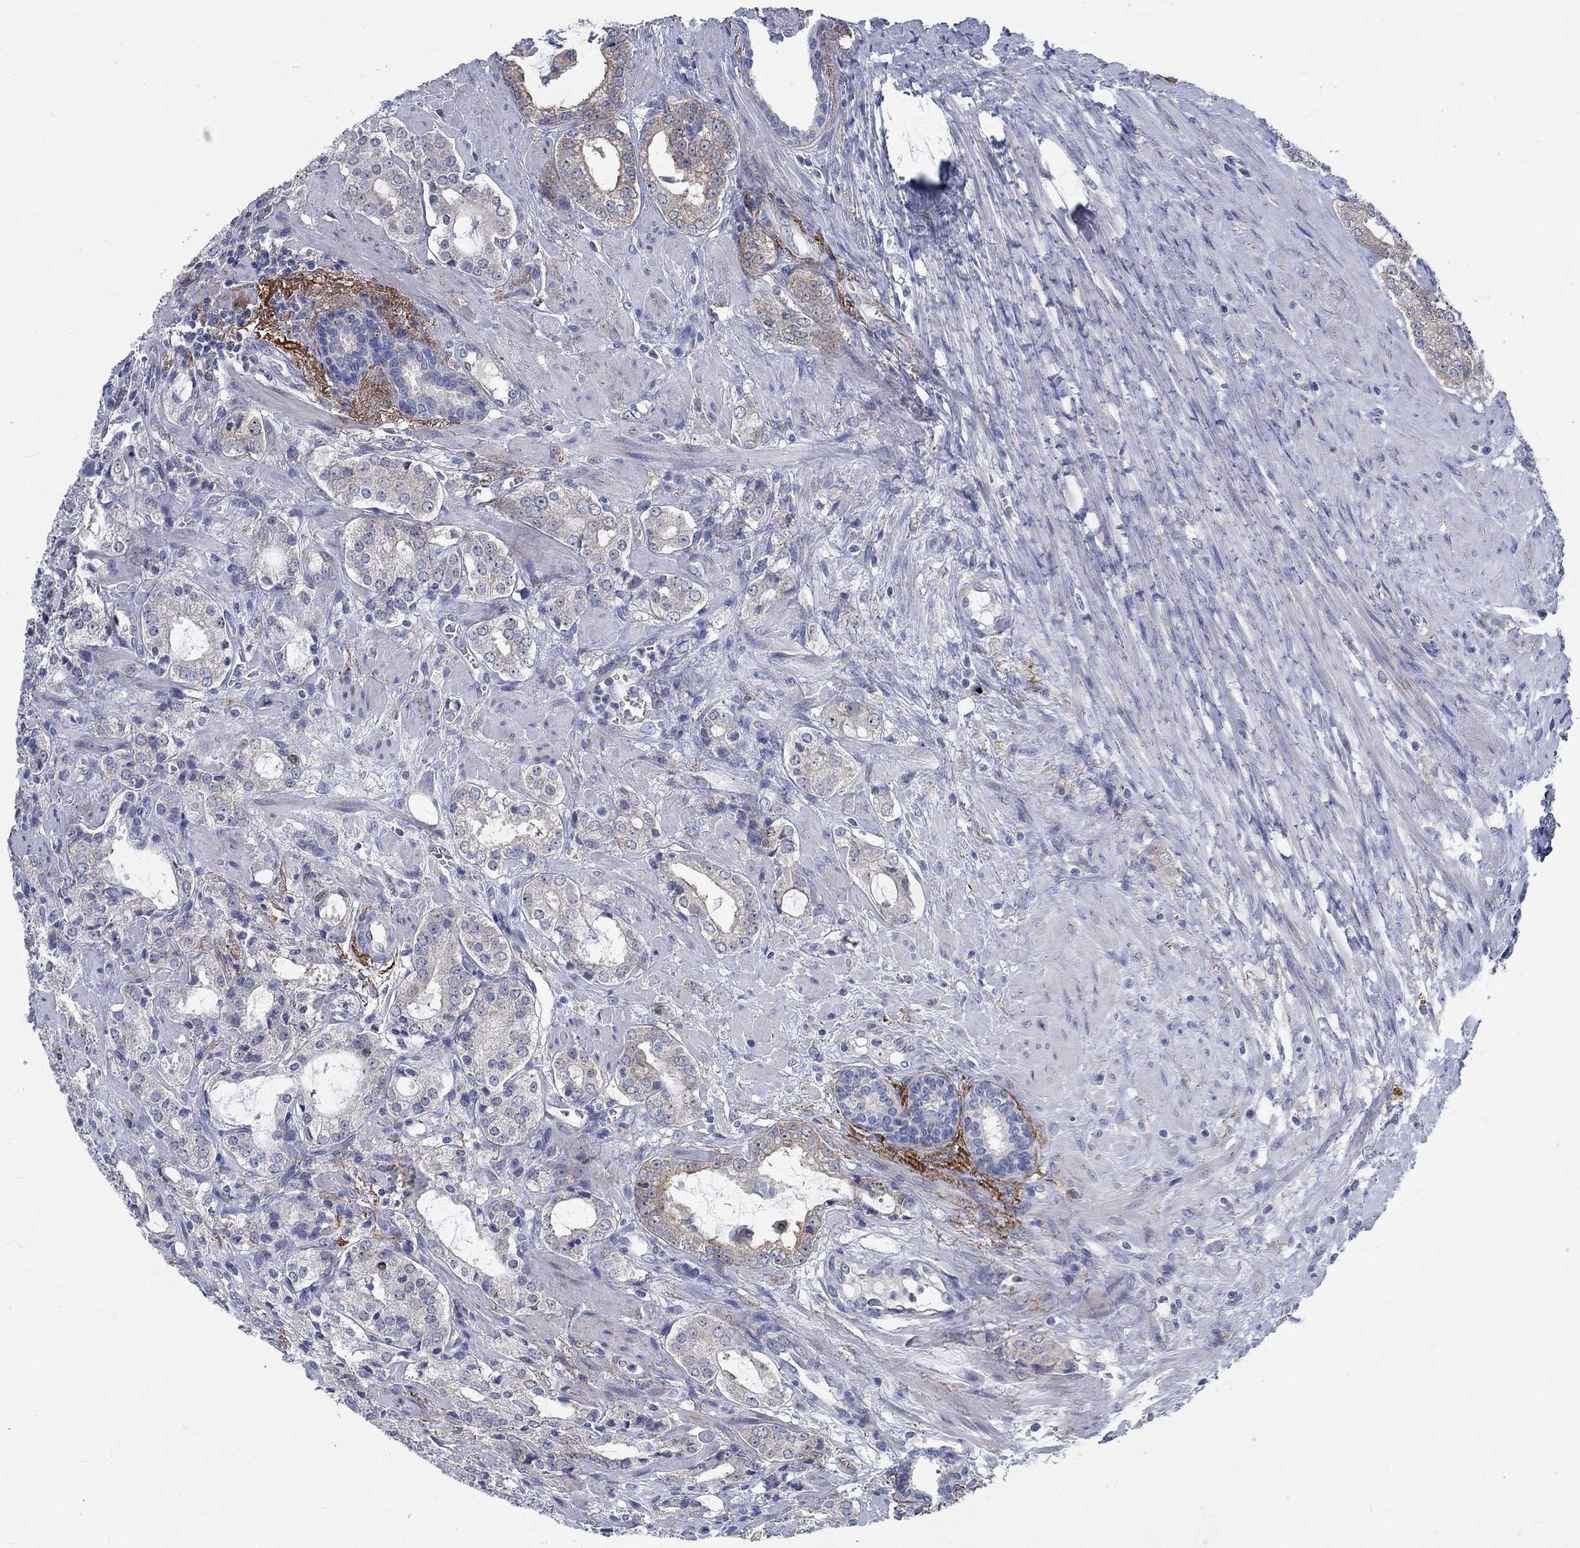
{"staining": {"intensity": "negative", "quantity": "none", "location": "none"}, "tissue": "prostate cancer", "cell_type": "Tumor cells", "image_type": "cancer", "snomed": [{"axis": "morphology", "description": "Adenocarcinoma, NOS"}, {"axis": "topography", "description": "Prostate"}], "caption": "IHC micrograph of neoplastic tissue: human prostate cancer stained with DAB (3,3'-diaminobenzidine) demonstrates no significant protein staining in tumor cells.", "gene": "MMP24", "patient": {"sex": "male", "age": 66}}